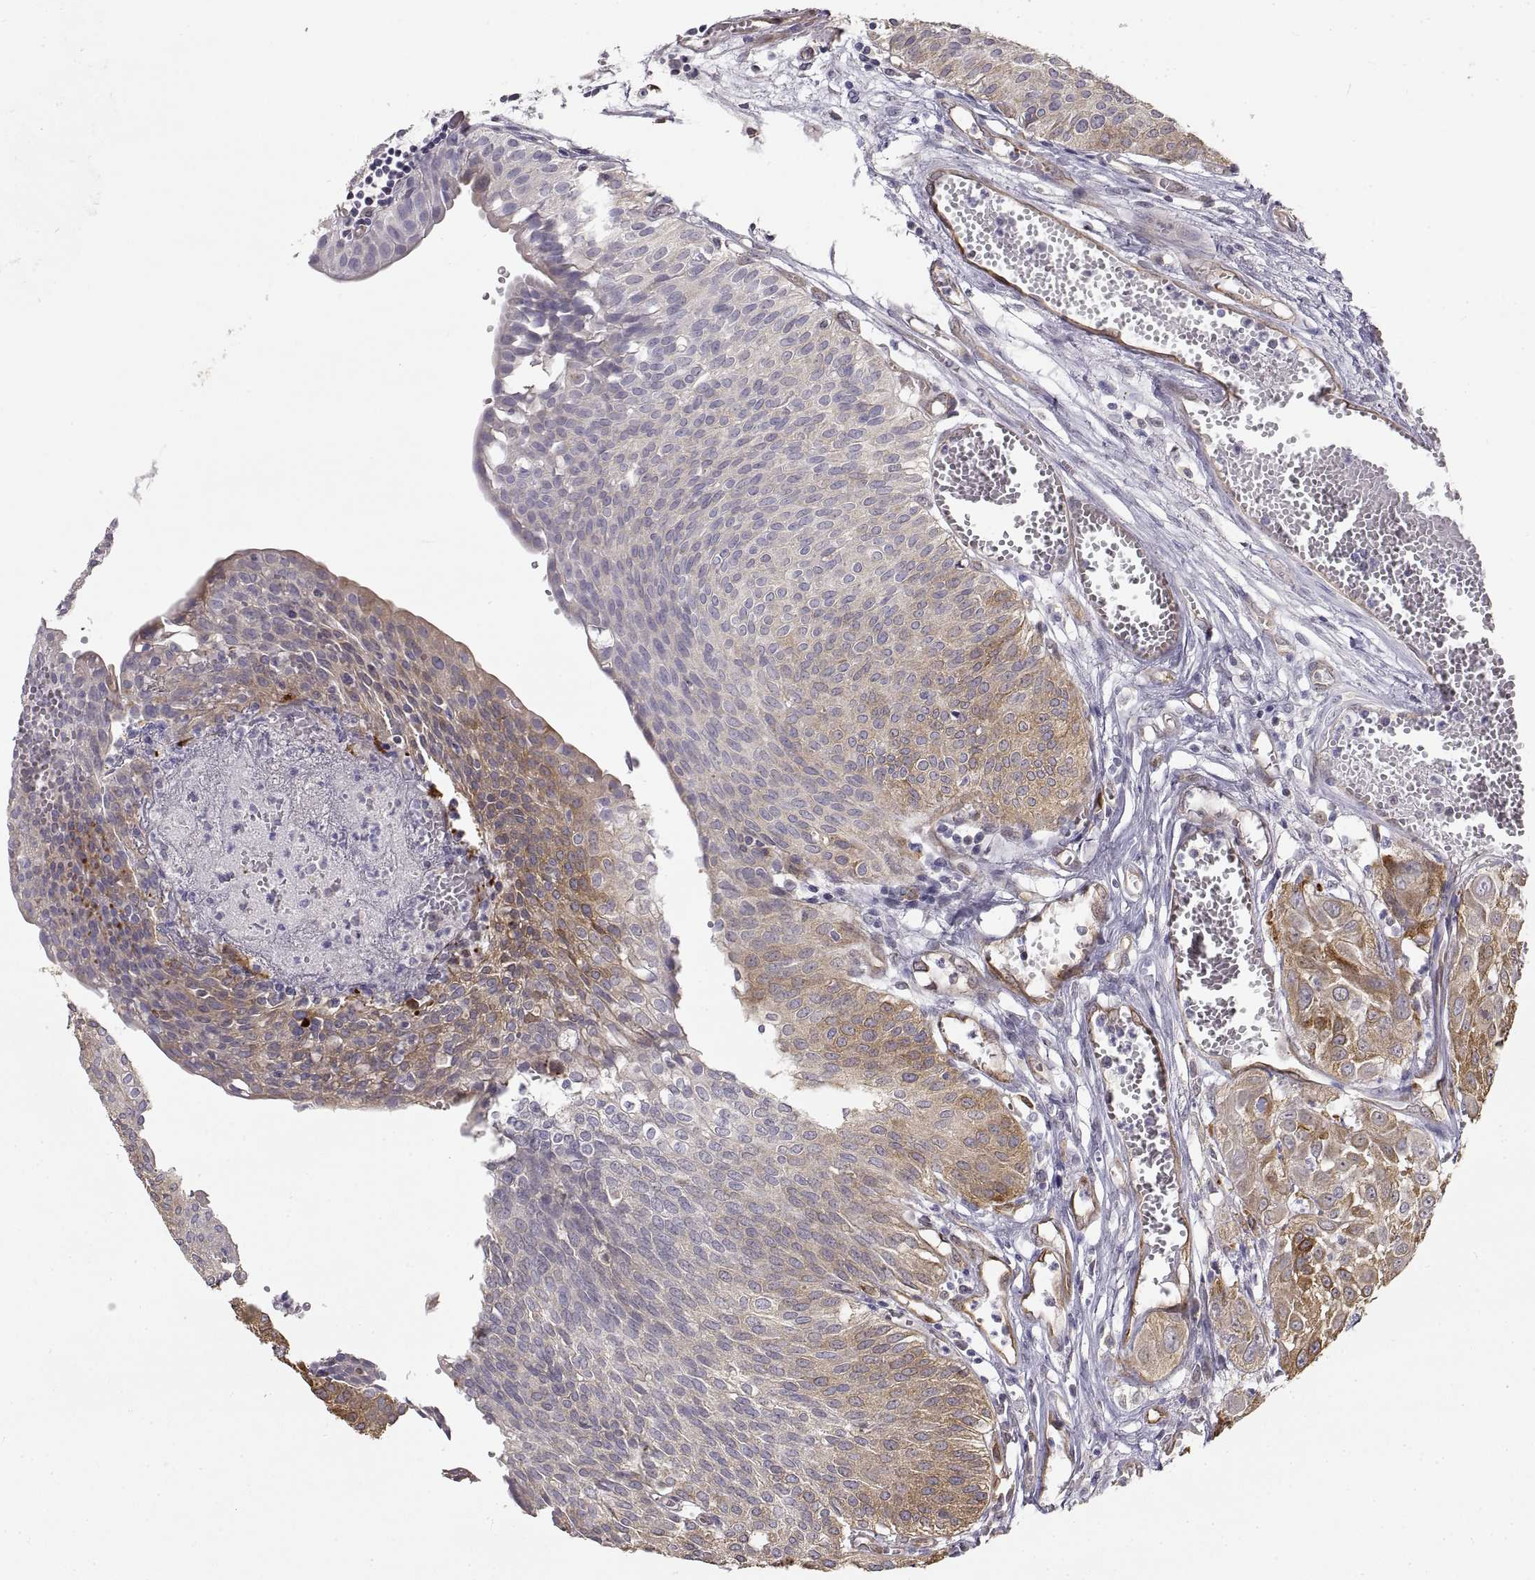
{"staining": {"intensity": "moderate", "quantity": "25%-75%", "location": "cytoplasmic/membranous"}, "tissue": "urothelial cancer", "cell_type": "Tumor cells", "image_type": "cancer", "snomed": [{"axis": "morphology", "description": "Urothelial carcinoma, High grade"}, {"axis": "topography", "description": "Urinary bladder"}], "caption": "Protein positivity by IHC exhibits moderate cytoplasmic/membranous expression in about 25%-75% of tumor cells in urothelial cancer.", "gene": "HSP90AB1", "patient": {"sex": "male", "age": 57}}